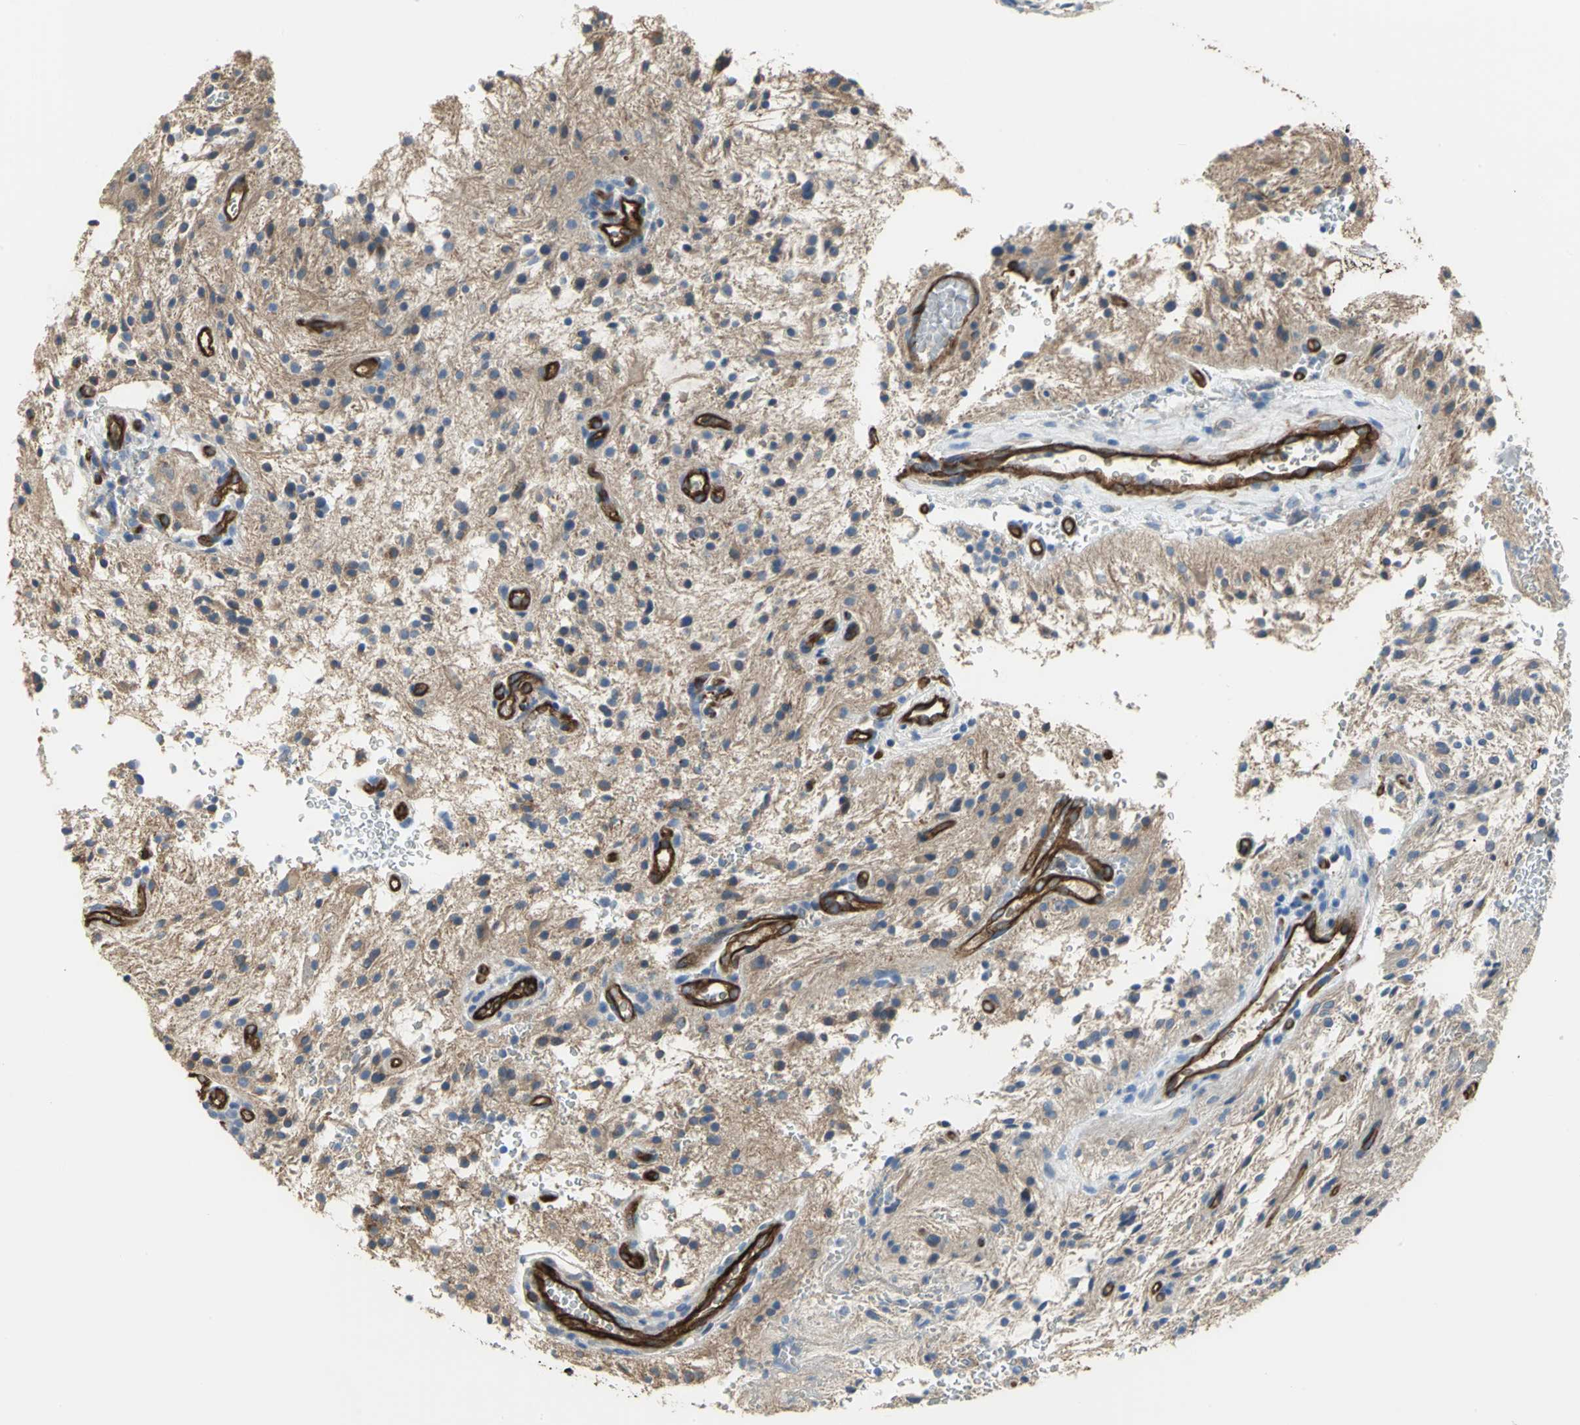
{"staining": {"intensity": "moderate", "quantity": ">75%", "location": "cytoplasmic/membranous"}, "tissue": "glioma", "cell_type": "Tumor cells", "image_type": "cancer", "snomed": [{"axis": "morphology", "description": "Glioma, malignant, NOS"}, {"axis": "topography", "description": "Cerebellum"}], "caption": "Approximately >75% of tumor cells in human malignant glioma demonstrate moderate cytoplasmic/membranous protein staining as visualized by brown immunohistochemical staining.", "gene": "FLNB", "patient": {"sex": "female", "age": 10}}